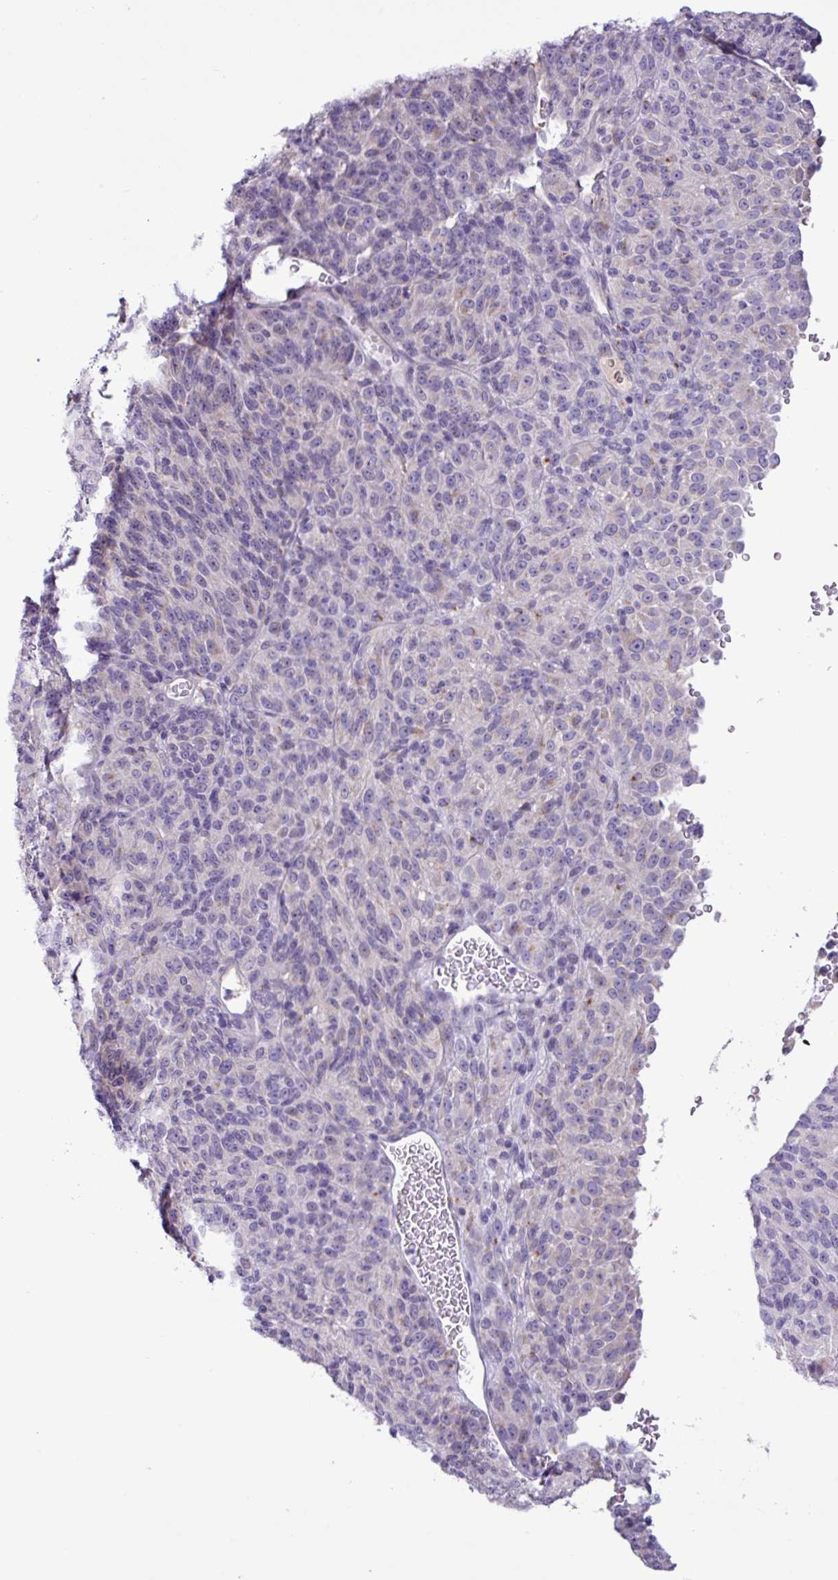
{"staining": {"intensity": "negative", "quantity": "none", "location": "none"}, "tissue": "melanoma", "cell_type": "Tumor cells", "image_type": "cancer", "snomed": [{"axis": "morphology", "description": "Malignant melanoma, Metastatic site"}, {"axis": "topography", "description": "Brain"}], "caption": "Melanoma was stained to show a protein in brown. There is no significant expression in tumor cells. (DAB IHC visualized using brightfield microscopy, high magnification).", "gene": "STIMATE", "patient": {"sex": "female", "age": 56}}